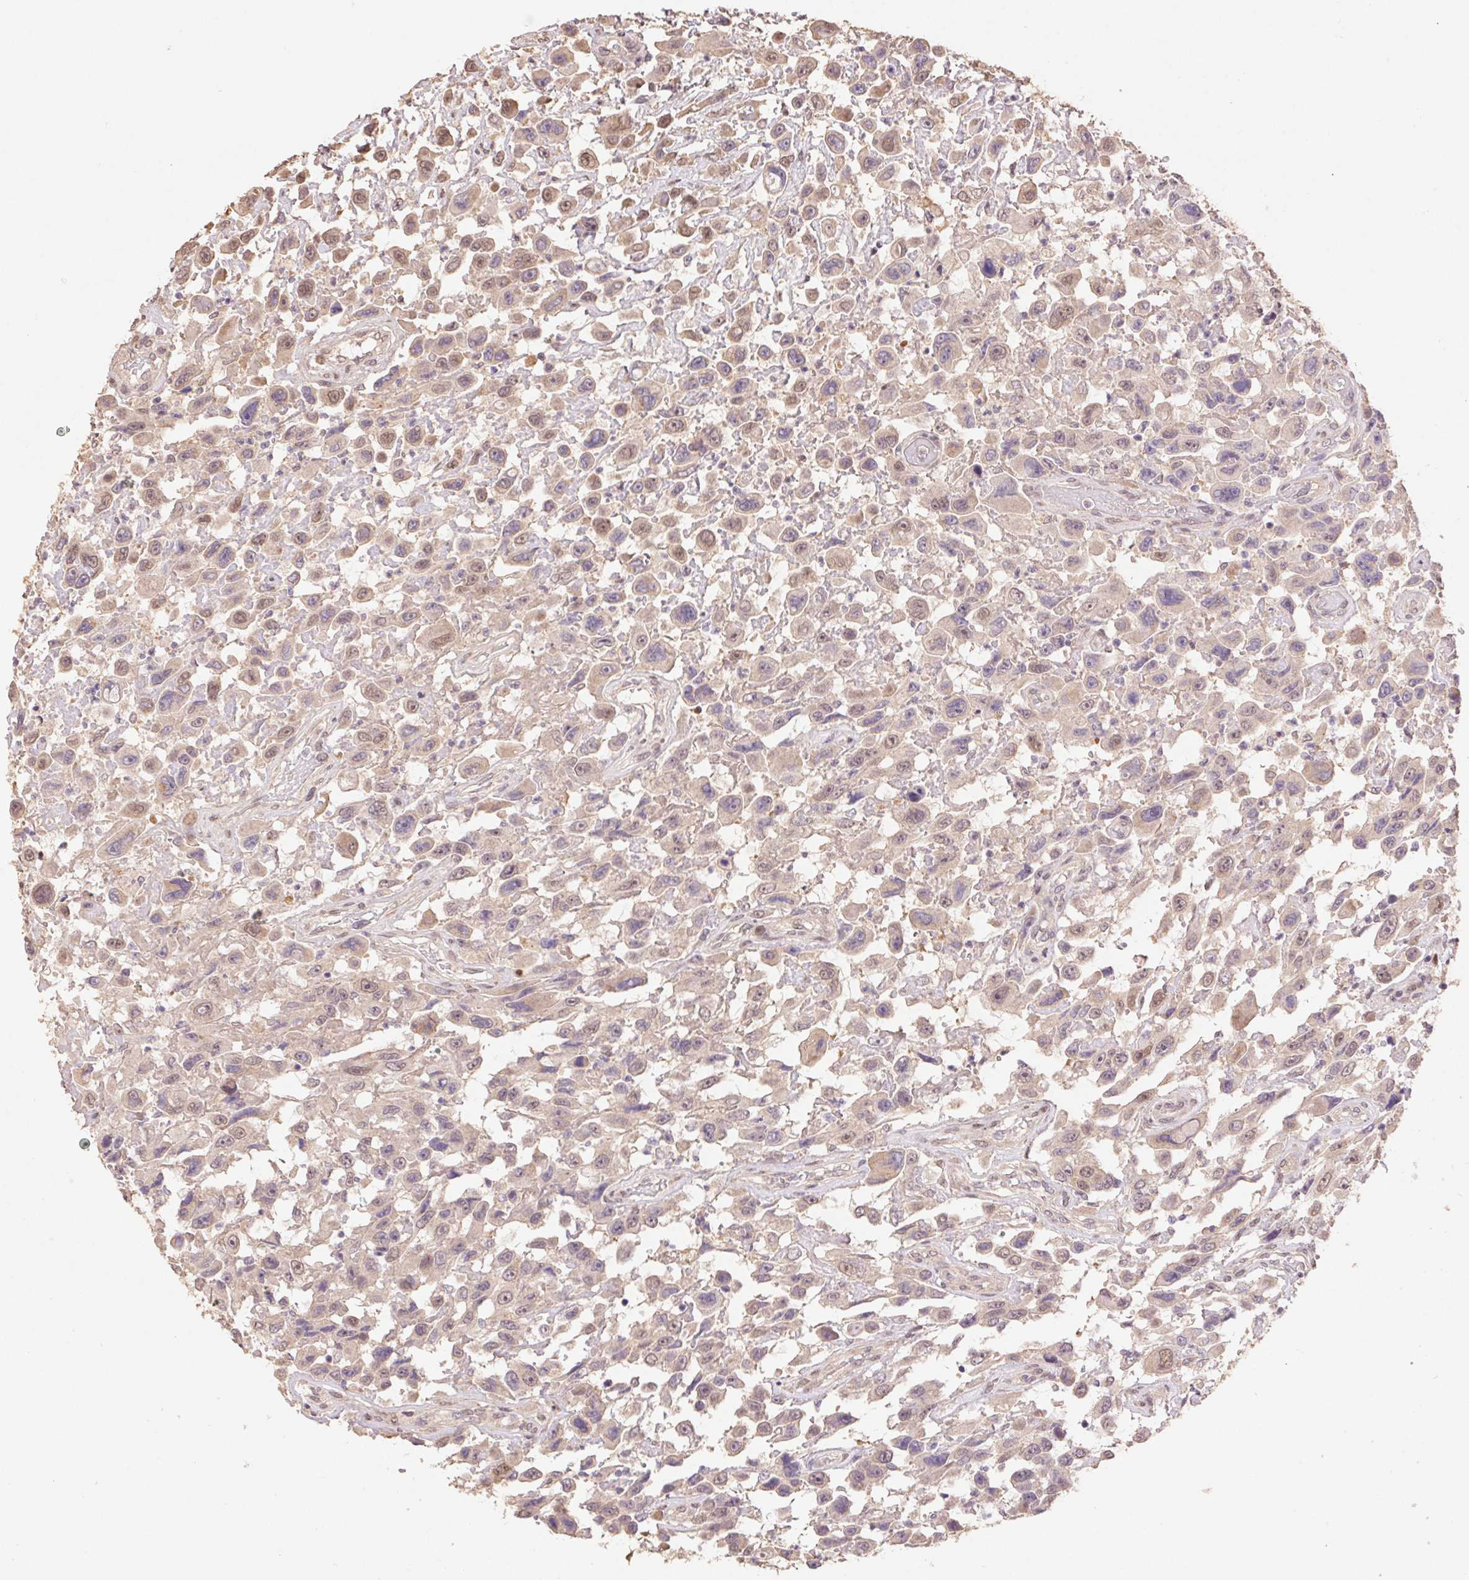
{"staining": {"intensity": "moderate", "quantity": "25%-75%", "location": "cytoplasmic/membranous,nuclear"}, "tissue": "urothelial cancer", "cell_type": "Tumor cells", "image_type": "cancer", "snomed": [{"axis": "morphology", "description": "Urothelial carcinoma, High grade"}, {"axis": "topography", "description": "Urinary bladder"}], "caption": "Protein expression analysis of high-grade urothelial carcinoma shows moderate cytoplasmic/membranous and nuclear expression in about 25%-75% of tumor cells. (DAB (3,3'-diaminobenzidine) IHC with brightfield microscopy, high magnification).", "gene": "CUTA", "patient": {"sex": "male", "age": 53}}